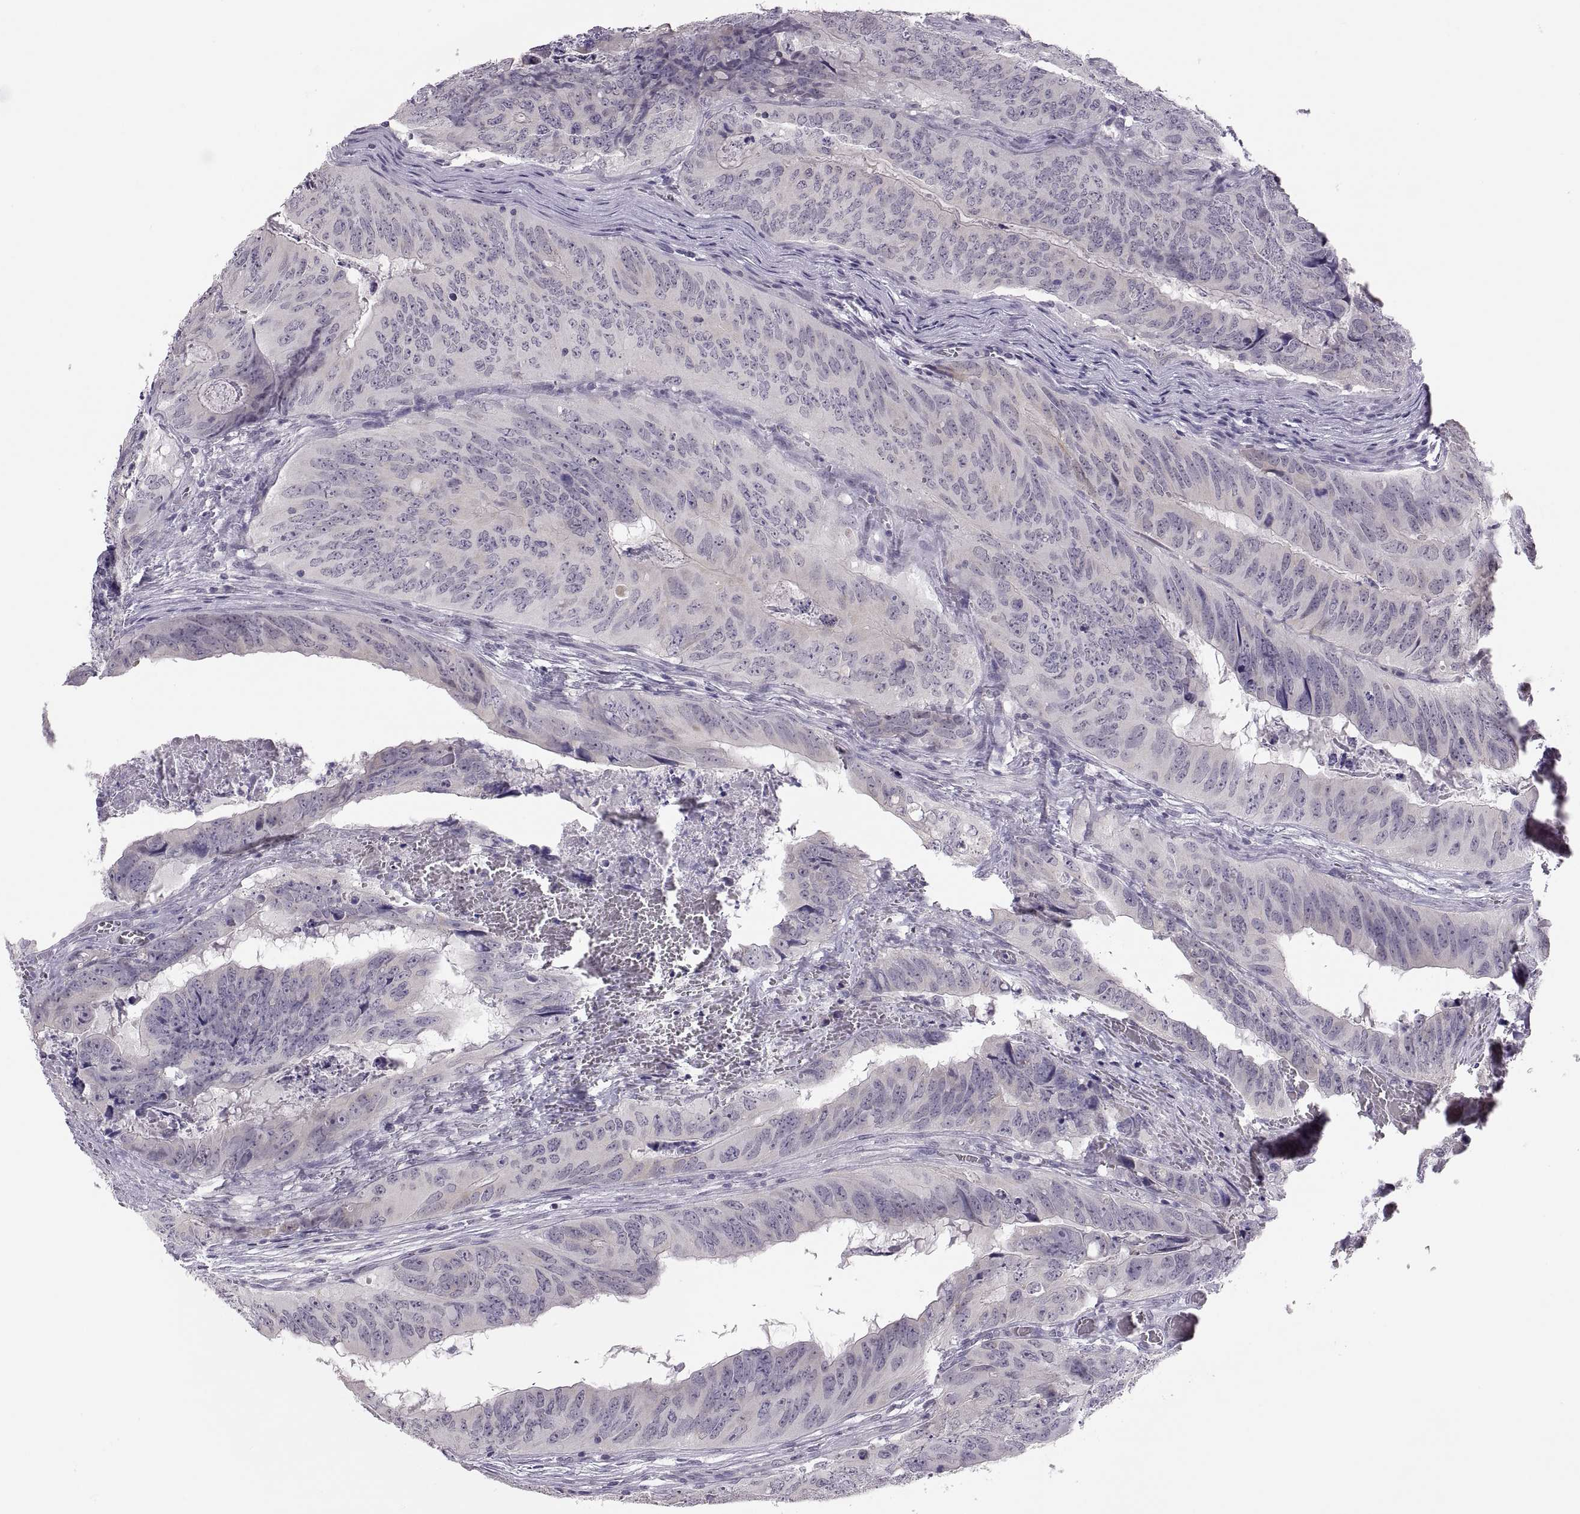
{"staining": {"intensity": "negative", "quantity": "none", "location": "none"}, "tissue": "colorectal cancer", "cell_type": "Tumor cells", "image_type": "cancer", "snomed": [{"axis": "morphology", "description": "Adenocarcinoma, NOS"}, {"axis": "topography", "description": "Colon"}], "caption": "IHC of human colorectal cancer (adenocarcinoma) displays no staining in tumor cells.", "gene": "ADH6", "patient": {"sex": "male", "age": 79}}